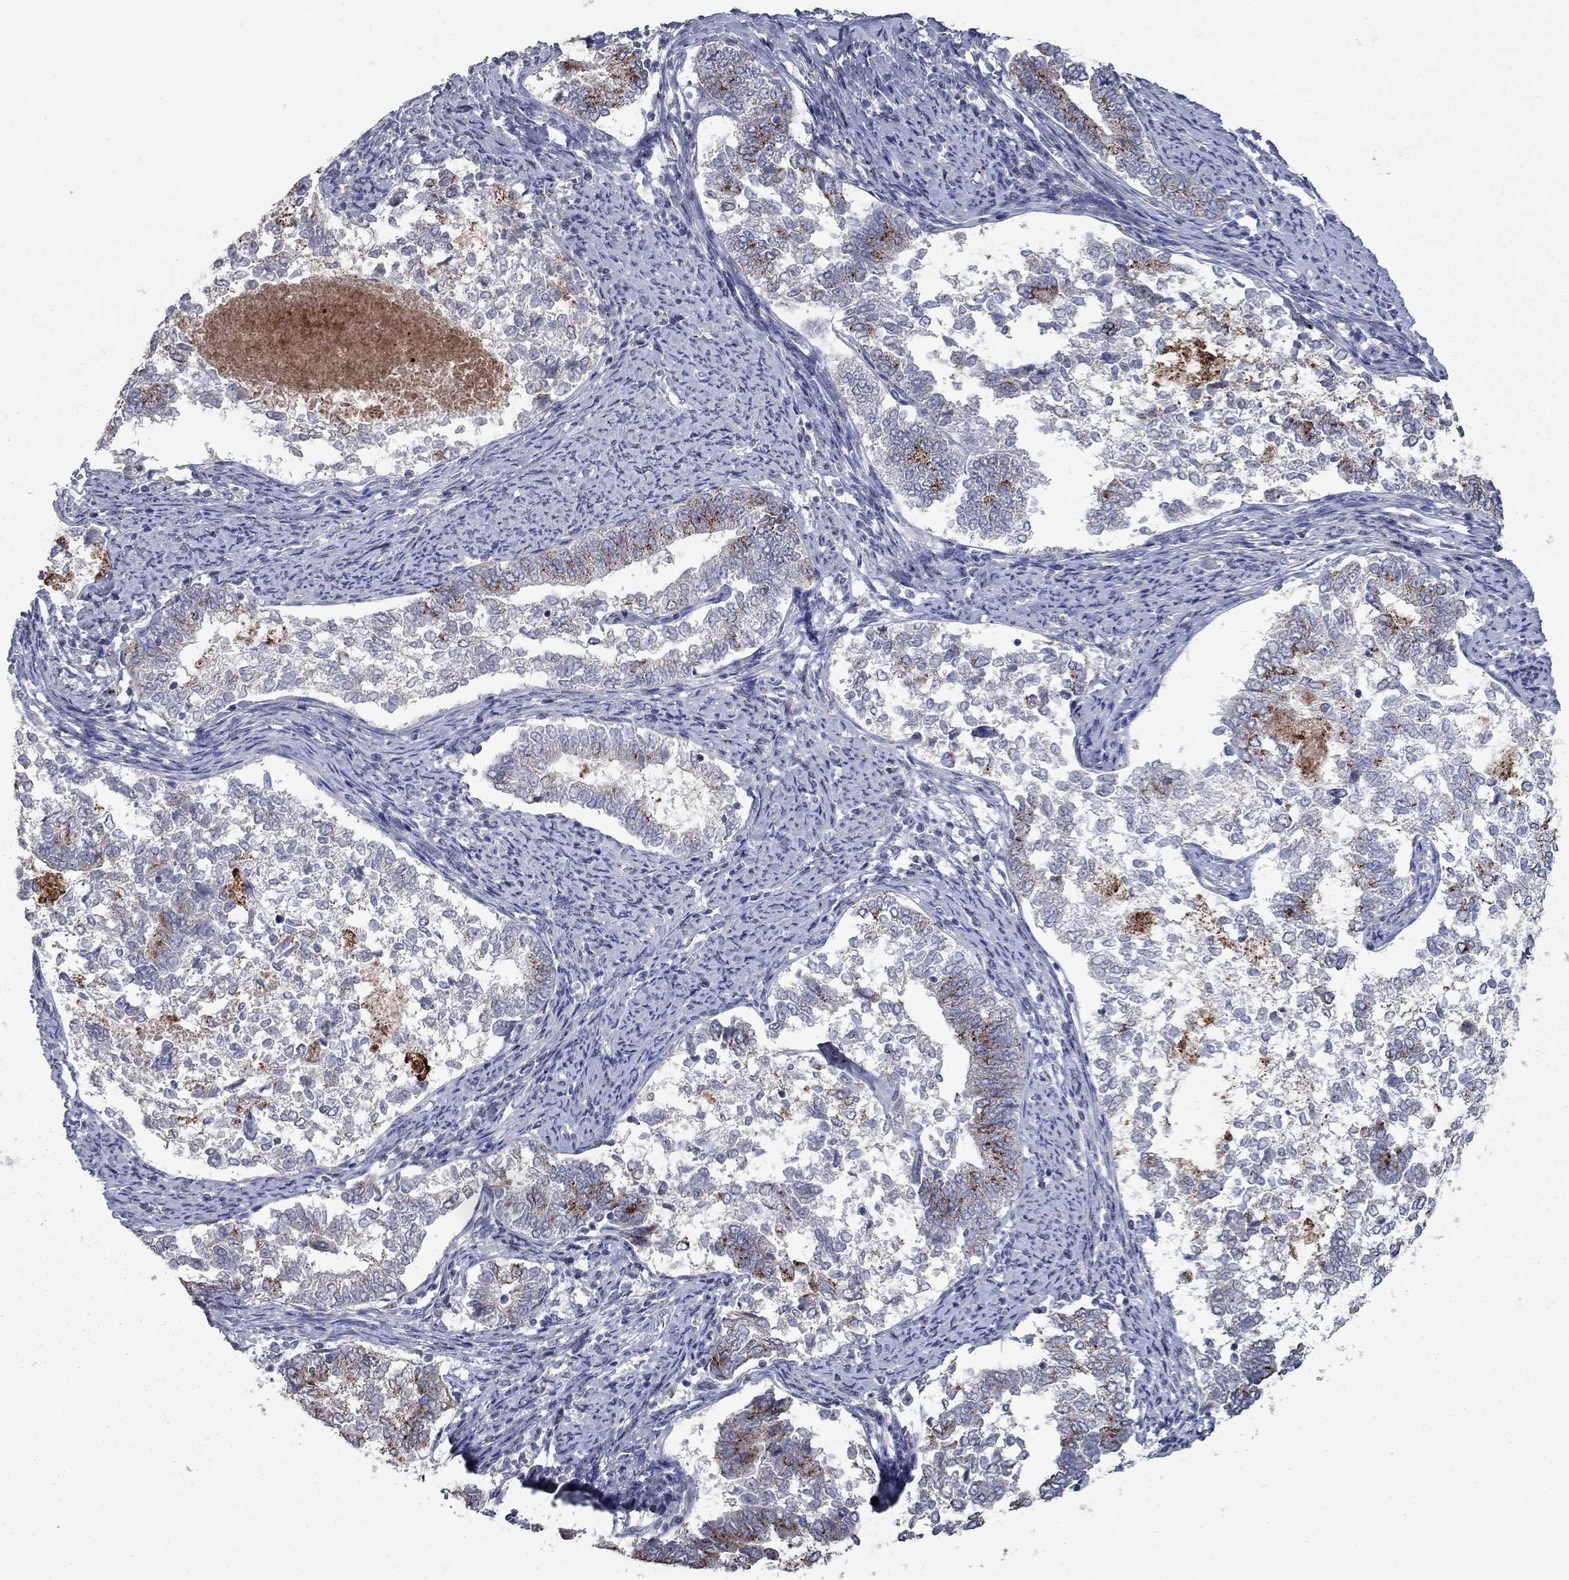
{"staining": {"intensity": "strong", "quantity": "<25%", "location": "cytoplasmic/membranous"}, "tissue": "endometrial cancer", "cell_type": "Tumor cells", "image_type": "cancer", "snomed": [{"axis": "morphology", "description": "Adenocarcinoma, NOS"}, {"axis": "topography", "description": "Endometrium"}], "caption": "Strong cytoplasmic/membranous protein positivity is identified in approximately <25% of tumor cells in endometrial cancer (adenocarcinoma). (IHC, brightfield microscopy, high magnification).", "gene": "KIAA0319L", "patient": {"sex": "female", "age": 65}}